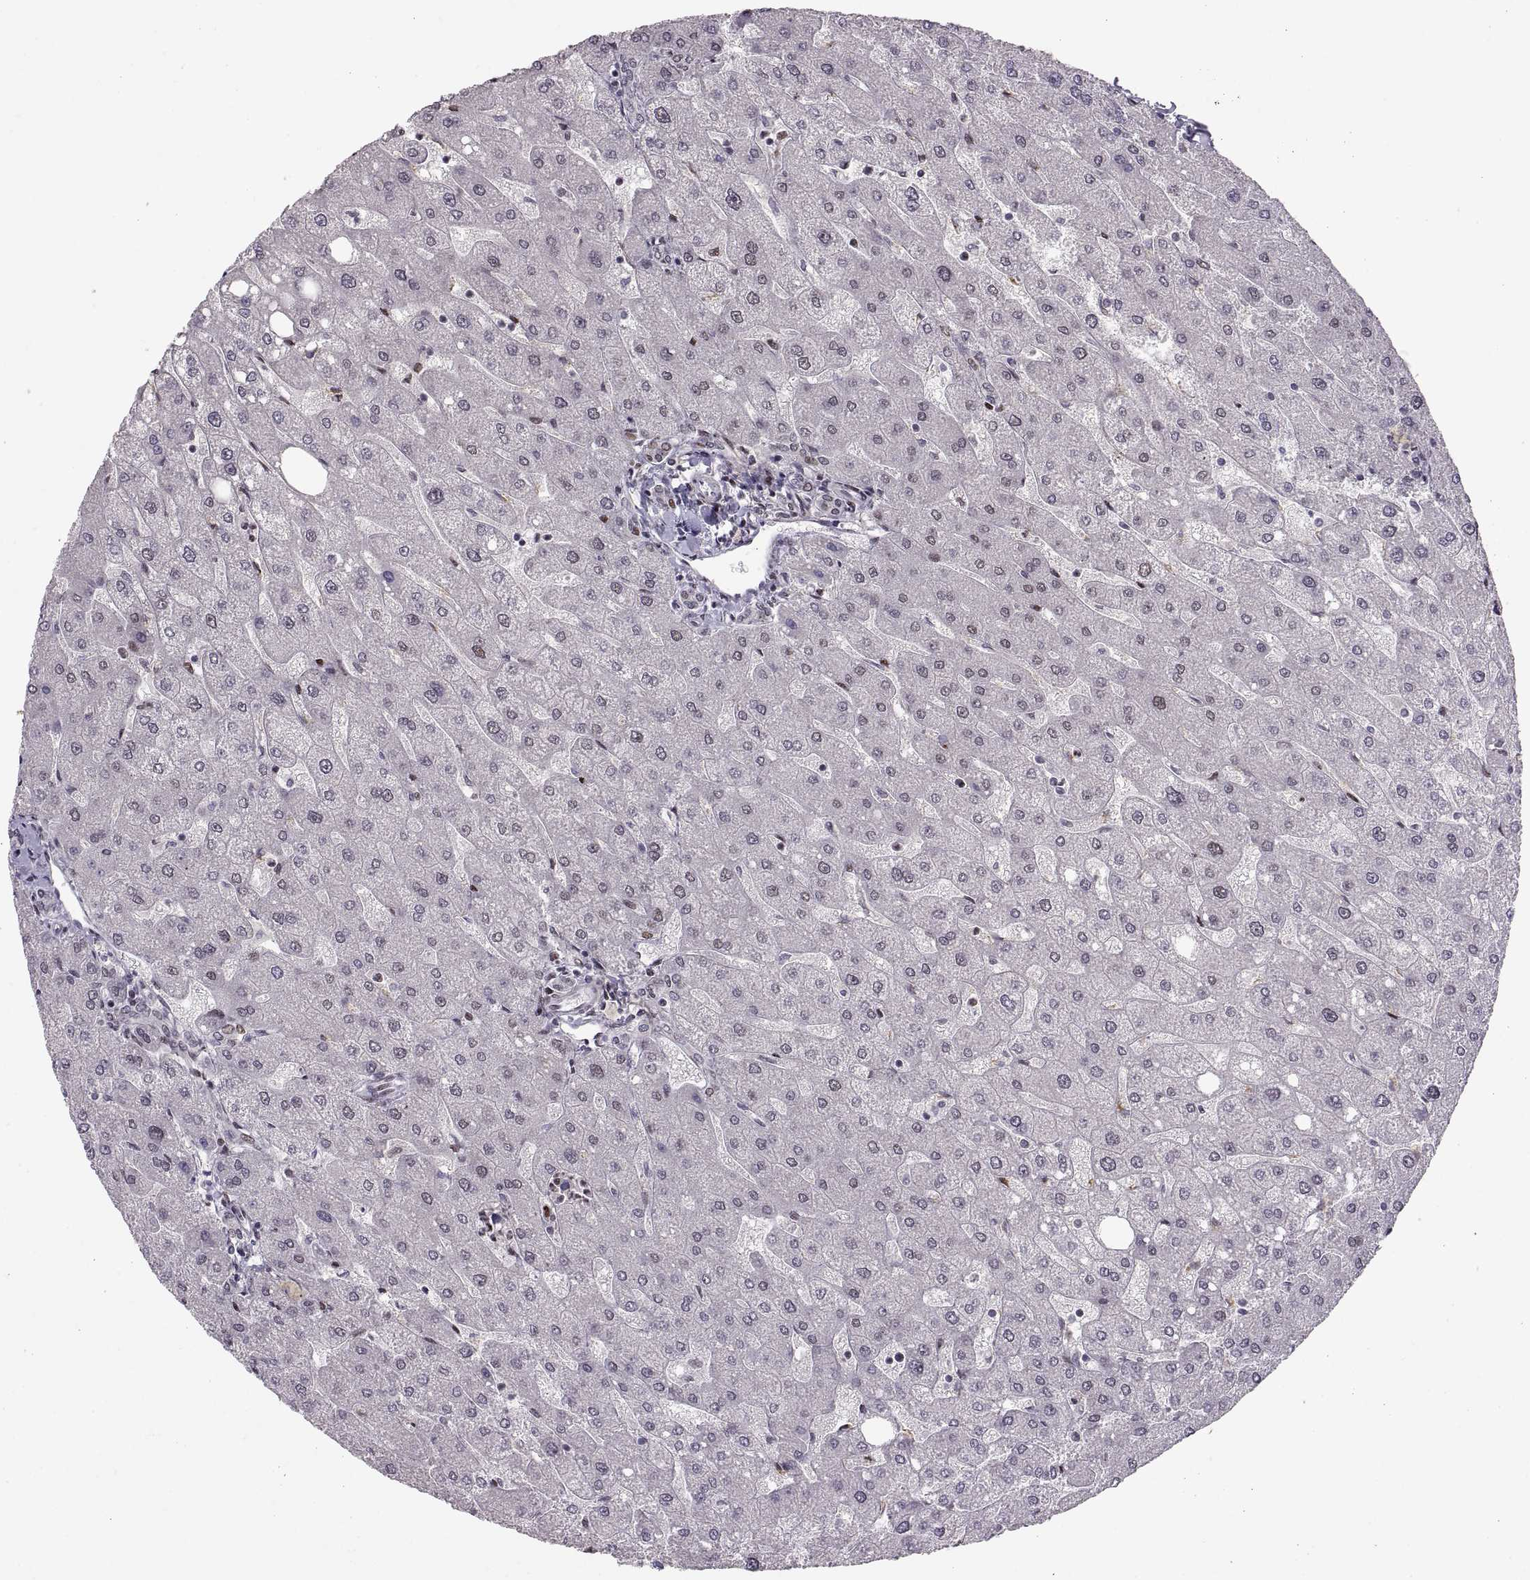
{"staining": {"intensity": "negative", "quantity": "none", "location": "none"}, "tissue": "liver", "cell_type": "Cholangiocytes", "image_type": "normal", "snomed": [{"axis": "morphology", "description": "Normal tissue, NOS"}, {"axis": "topography", "description": "Liver"}], "caption": "DAB (3,3'-diaminobenzidine) immunohistochemical staining of benign liver reveals no significant positivity in cholangiocytes. Nuclei are stained in blue.", "gene": "SNAI1", "patient": {"sex": "male", "age": 67}}